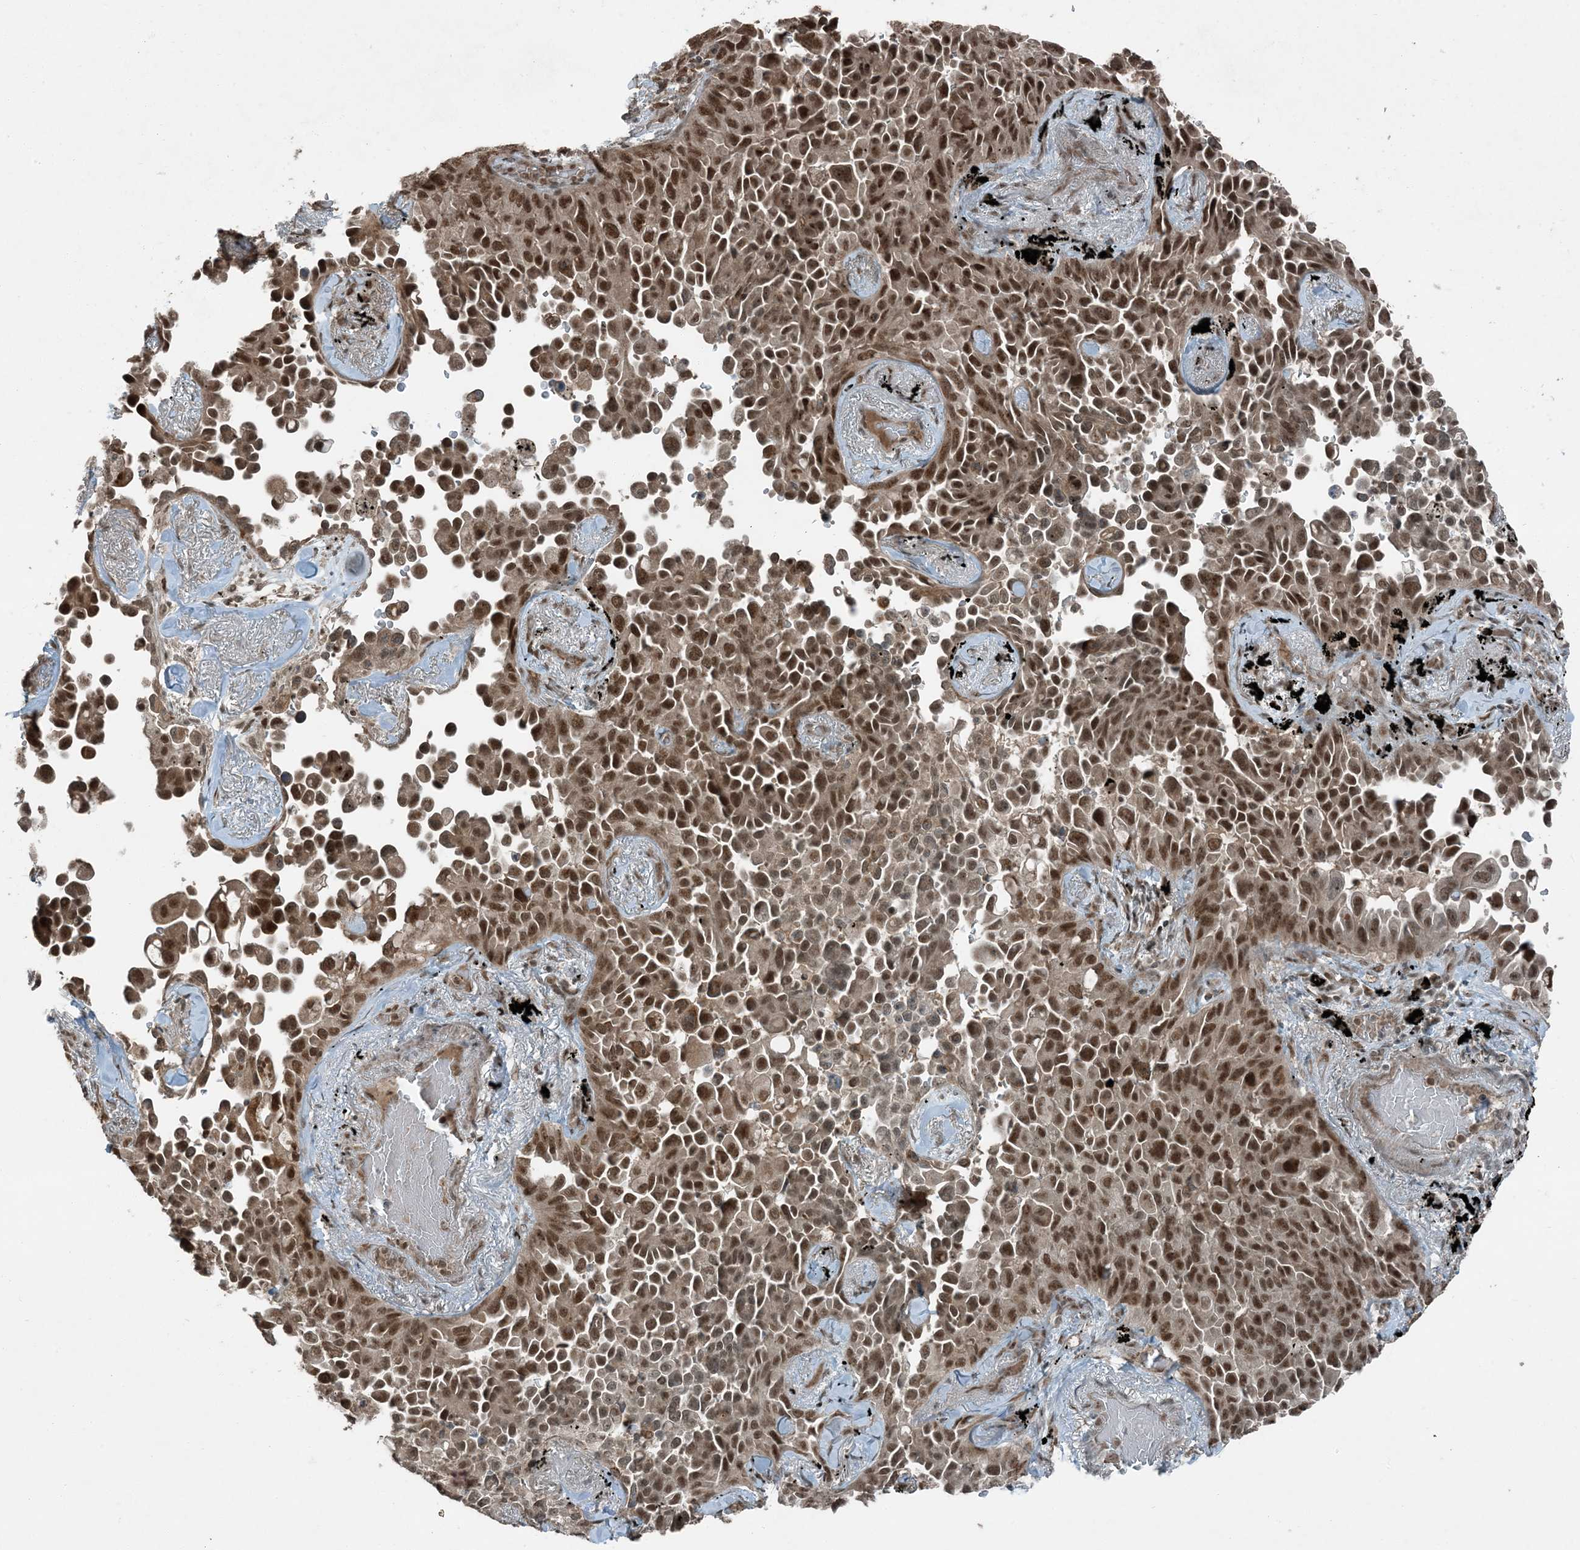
{"staining": {"intensity": "moderate", "quantity": ">75%", "location": "nuclear"}, "tissue": "lung cancer", "cell_type": "Tumor cells", "image_type": "cancer", "snomed": [{"axis": "morphology", "description": "Adenocarcinoma, NOS"}, {"axis": "topography", "description": "Lung"}], "caption": "High-power microscopy captured an immunohistochemistry (IHC) histopathology image of lung cancer (adenocarcinoma), revealing moderate nuclear staining in about >75% of tumor cells.", "gene": "TRAPPC12", "patient": {"sex": "female", "age": 67}}